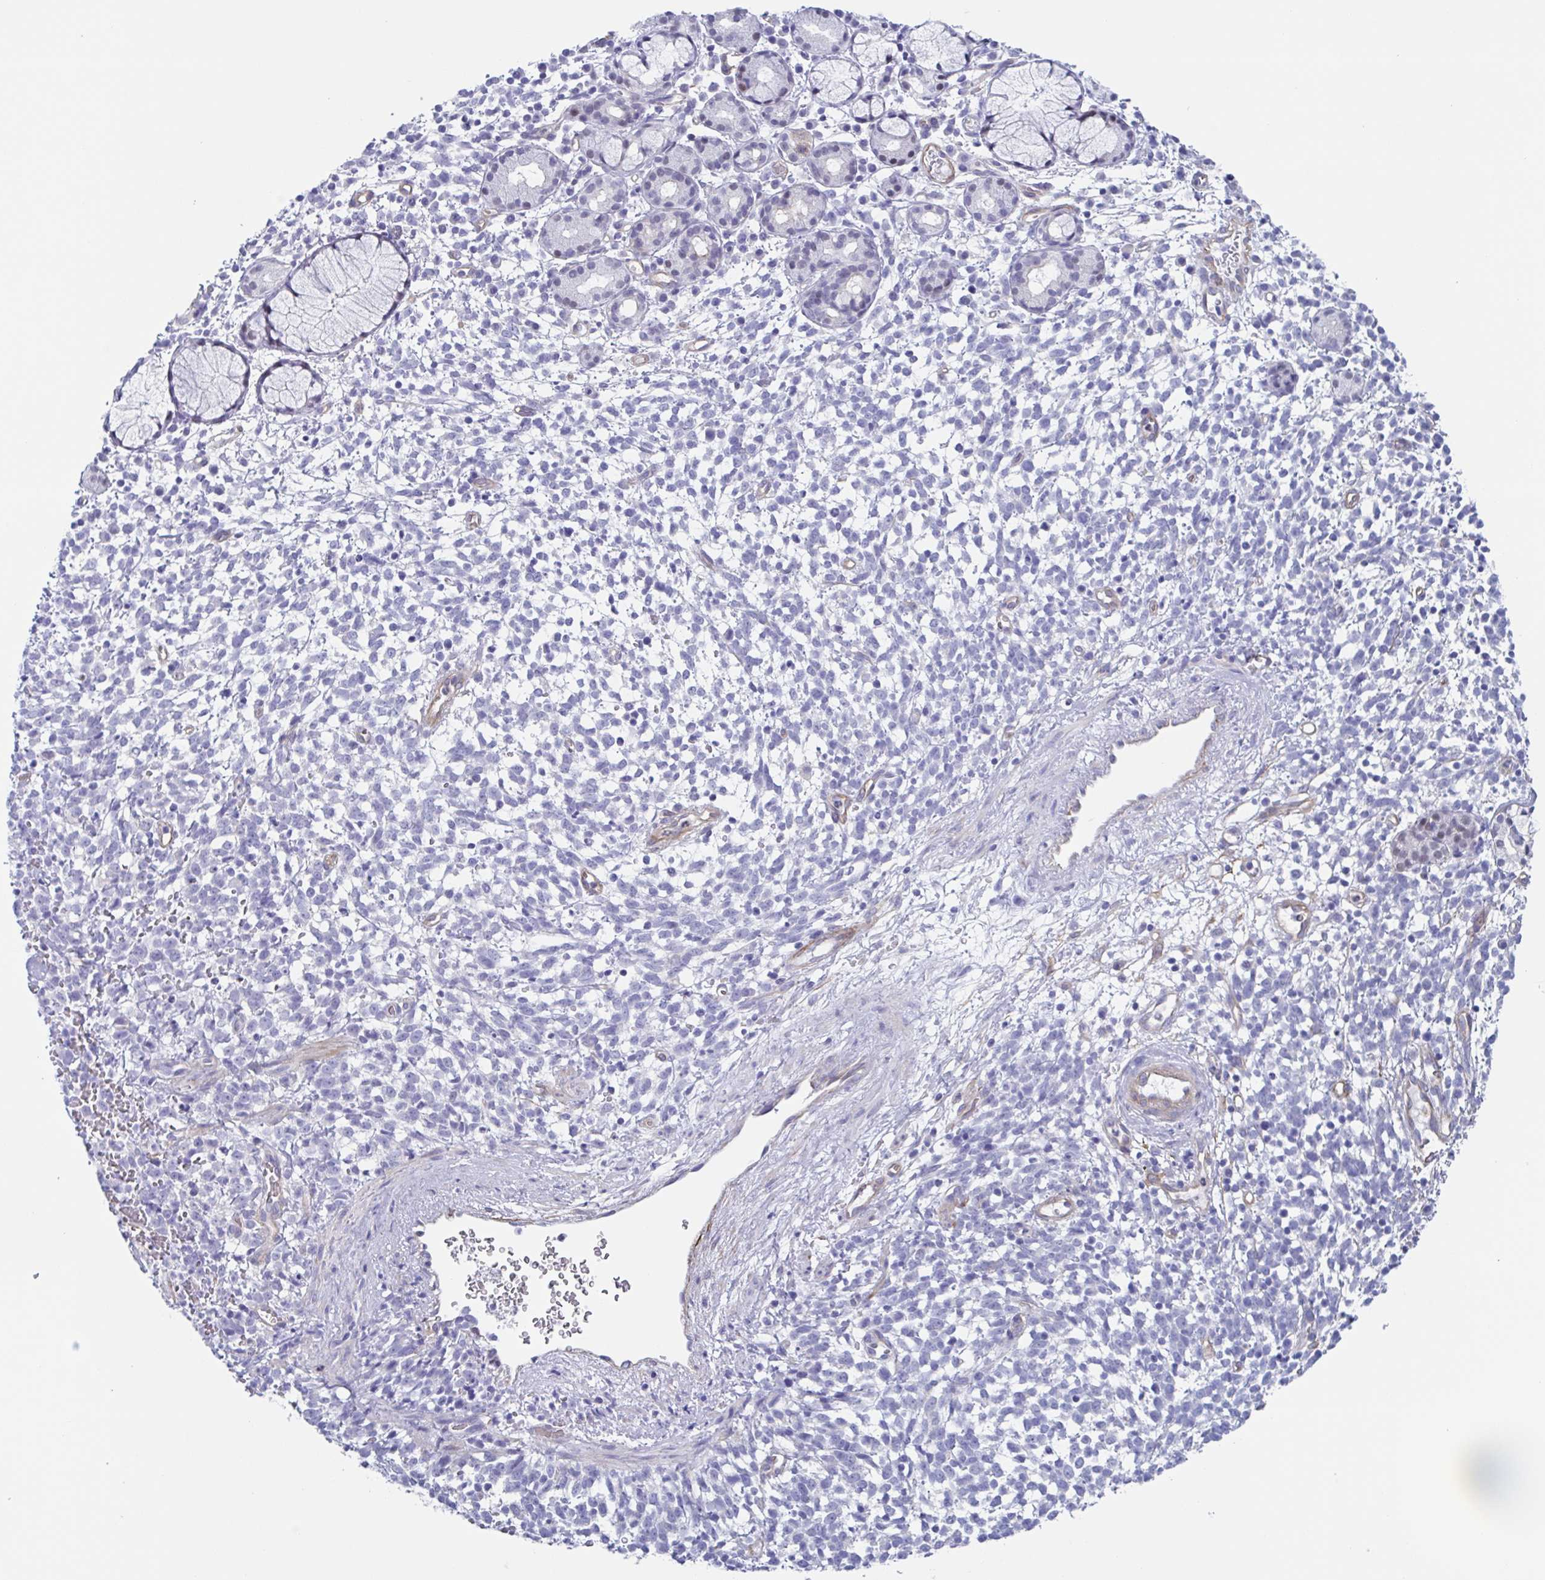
{"staining": {"intensity": "negative", "quantity": "none", "location": "none"}, "tissue": "melanoma", "cell_type": "Tumor cells", "image_type": "cancer", "snomed": [{"axis": "morphology", "description": "Malignant melanoma, NOS"}, {"axis": "topography", "description": "Skin"}], "caption": "There is no significant expression in tumor cells of malignant melanoma. (Brightfield microscopy of DAB (3,3'-diaminobenzidine) immunohistochemistry (IHC) at high magnification).", "gene": "PBOV1", "patient": {"sex": "female", "age": 70}}